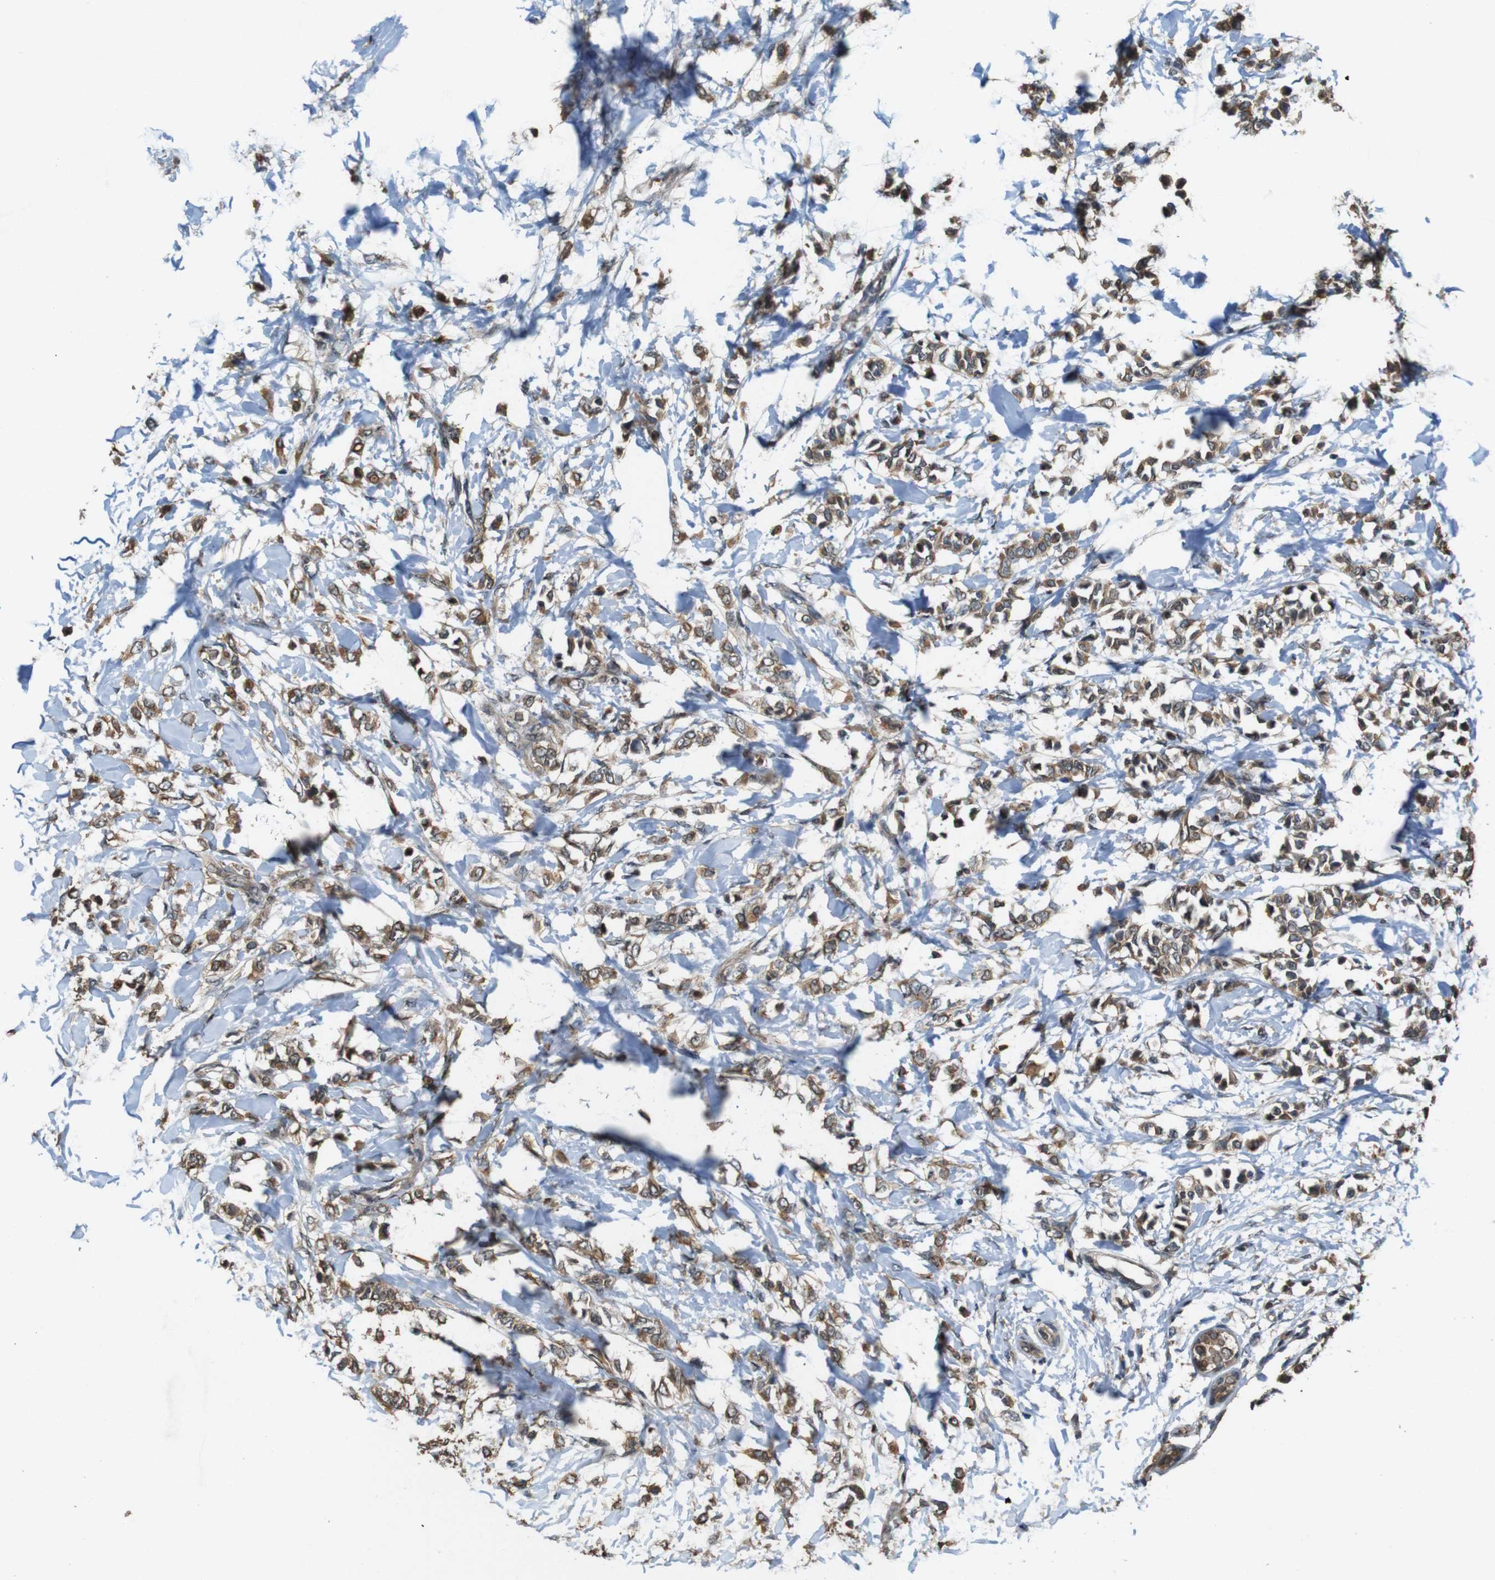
{"staining": {"intensity": "moderate", "quantity": ">75%", "location": "cytoplasmic/membranous"}, "tissue": "breast cancer", "cell_type": "Tumor cells", "image_type": "cancer", "snomed": [{"axis": "morphology", "description": "Lobular carcinoma, in situ"}, {"axis": "morphology", "description": "Lobular carcinoma"}, {"axis": "topography", "description": "Breast"}], "caption": "About >75% of tumor cells in breast lobular carcinoma exhibit moderate cytoplasmic/membranous protein expression as visualized by brown immunohistochemical staining.", "gene": "CDC34", "patient": {"sex": "female", "age": 41}}